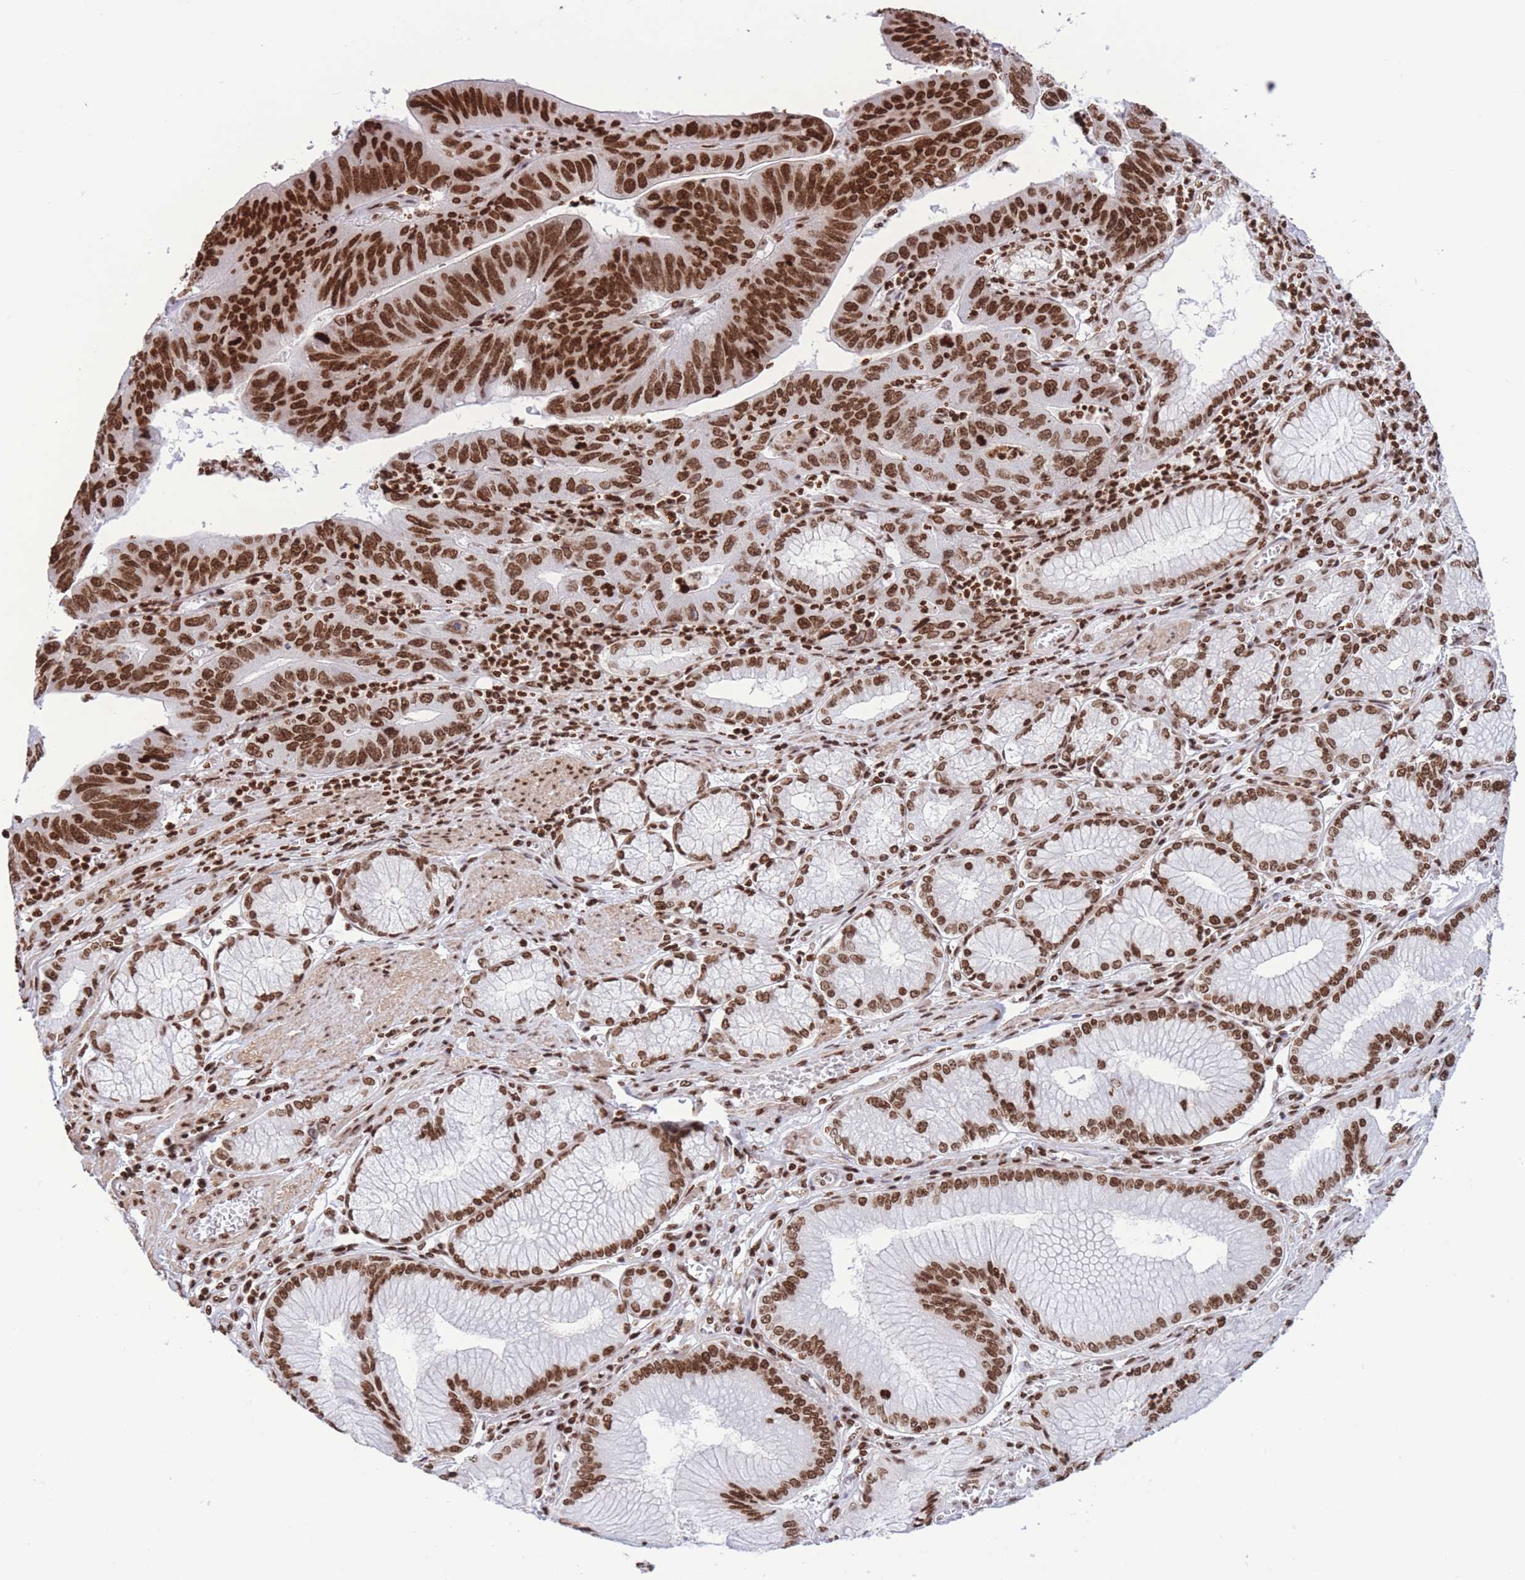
{"staining": {"intensity": "strong", "quantity": ">75%", "location": "nuclear"}, "tissue": "stomach cancer", "cell_type": "Tumor cells", "image_type": "cancer", "snomed": [{"axis": "morphology", "description": "Adenocarcinoma, NOS"}, {"axis": "topography", "description": "Stomach"}], "caption": "Immunohistochemistry (IHC) (DAB (3,3'-diaminobenzidine)) staining of human stomach cancer (adenocarcinoma) shows strong nuclear protein expression in about >75% of tumor cells.", "gene": "H2BC11", "patient": {"sex": "male", "age": 59}}